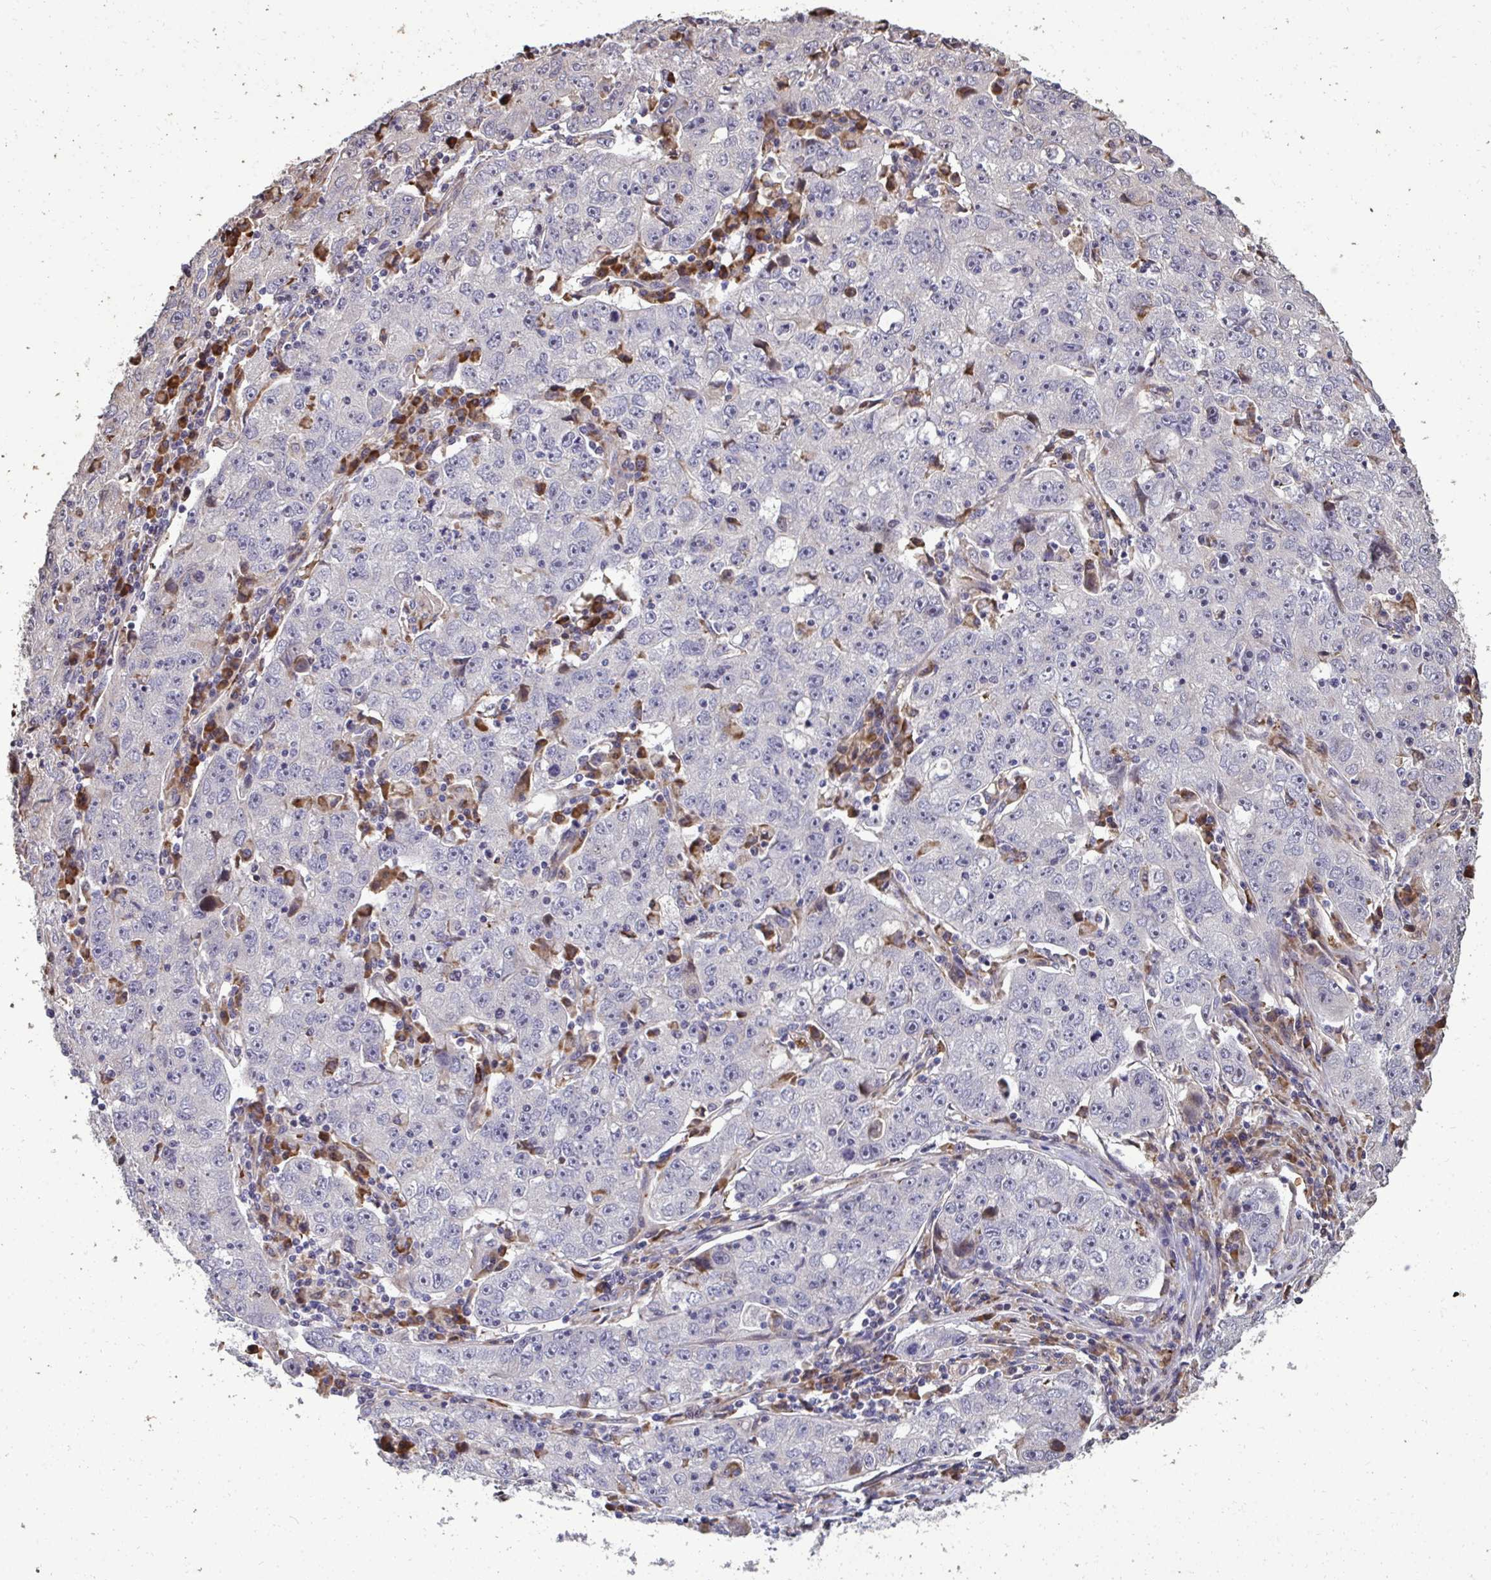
{"staining": {"intensity": "negative", "quantity": "none", "location": "none"}, "tissue": "lung cancer", "cell_type": "Tumor cells", "image_type": "cancer", "snomed": [{"axis": "morphology", "description": "Normal morphology"}, {"axis": "morphology", "description": "Adenocarcinoma, NOS"}, {"axis": "topography", "description": "Lymph node"}, {"axis": "topography", "description": "Lung"}], "caption": "The photomicrograph reveals no staining of tumor cells in lung cancer (adenocarcinoma).", "gene": "FIBCD1", "patient": {"sex": "female", "age": 57}}